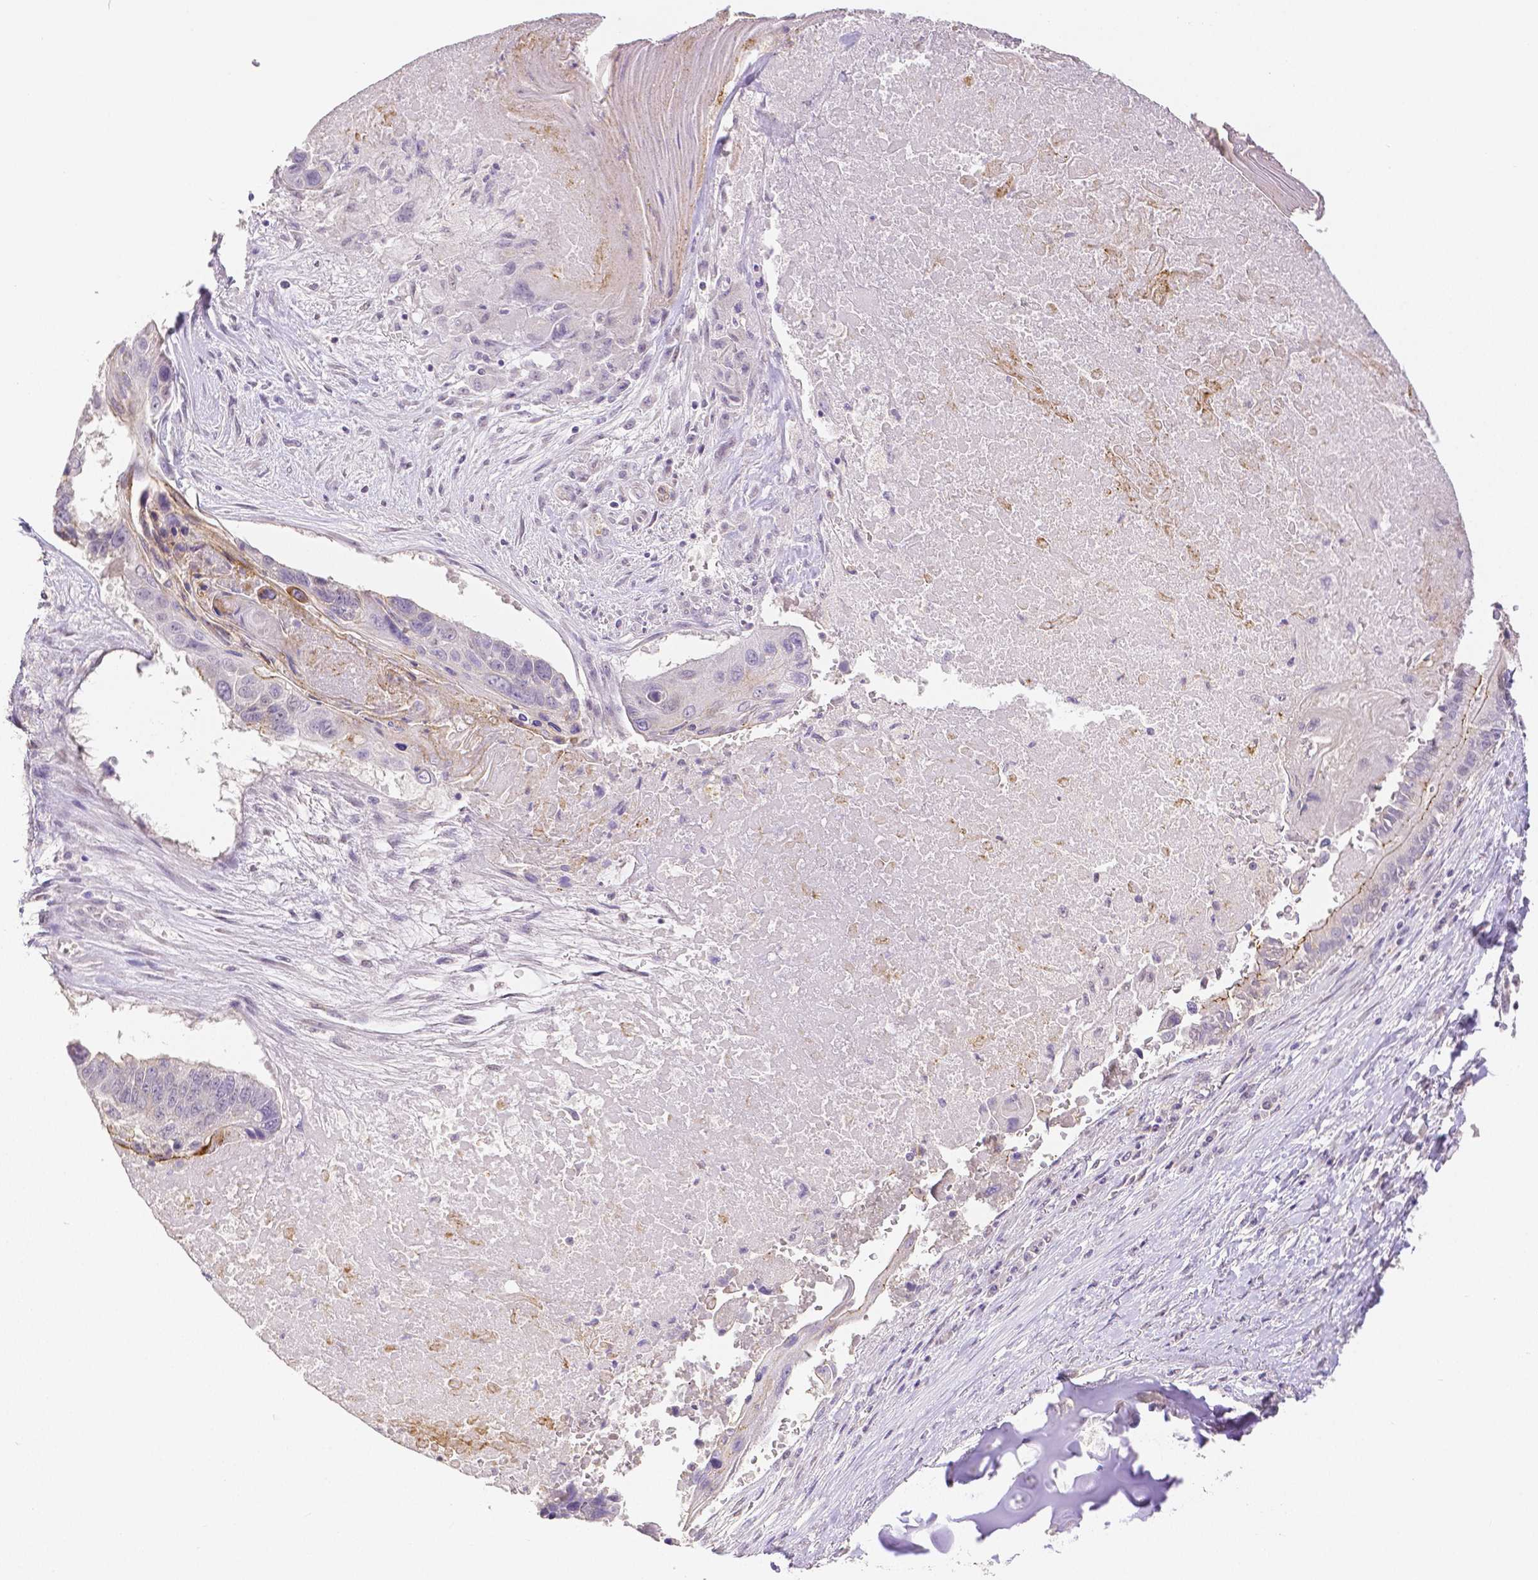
{"staining": {"intensity": "negative", "quantity": "none", "location": "none"}, "tissue": "lung cancer", "cell_type": "Tumor cells", "image_type": "cancer", "snomed": [{"axis": "morphology", "description": "Squamous cell carcinoma, NOS"}, {"axis": "topography", "description": "Lung"}], "caption": "This is an IHC photomicrograph of squamous cell carcinoma (lung). There is no staining in tumor cells.", "gene": "OCLN", "patient": {"sex": "male", "age": 73}}